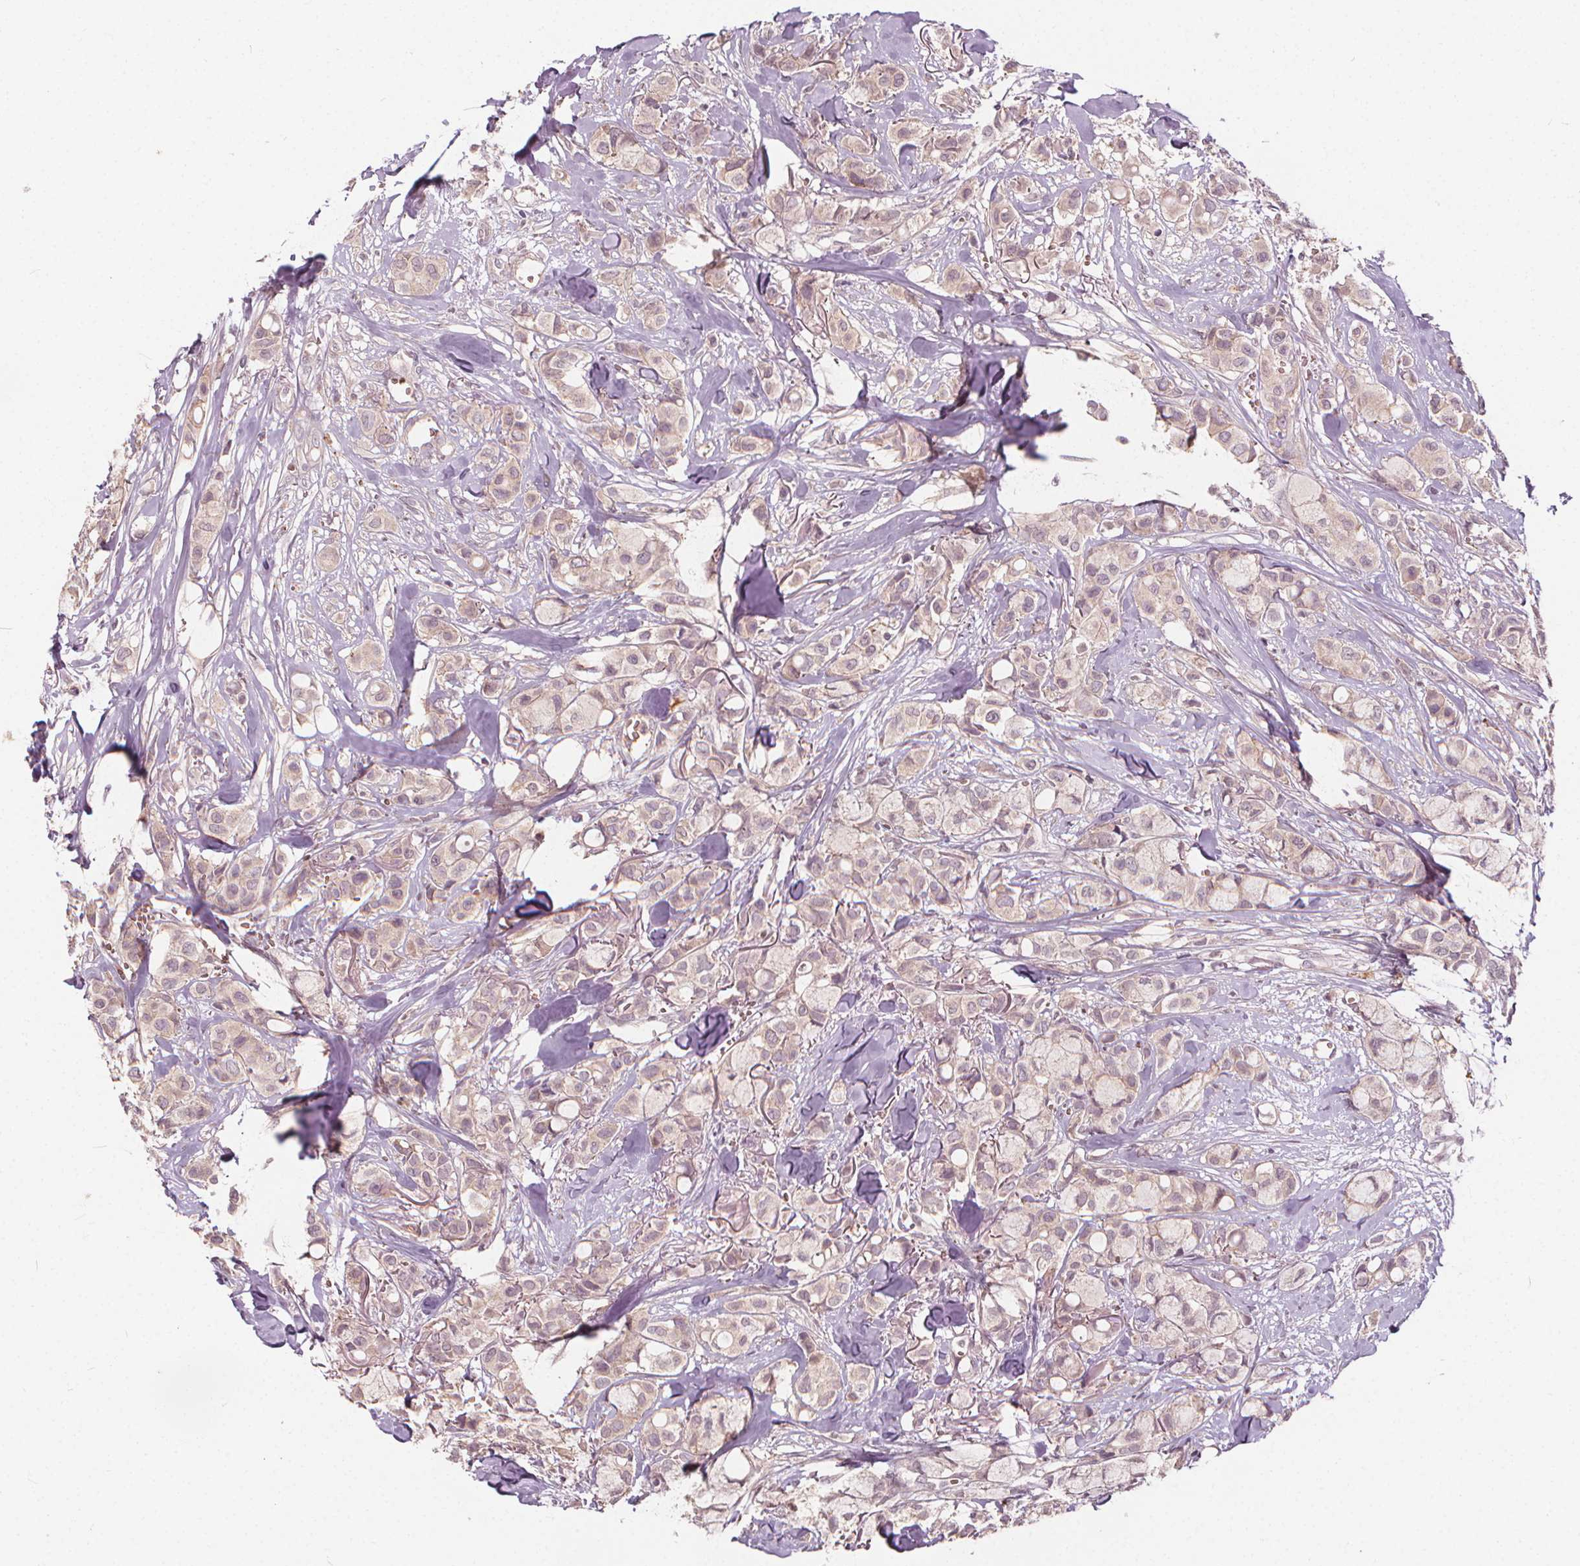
{"staining": {"intensity": "weak", "quantity": "25%-75%", "location": "cytoplasmic/membranous"}, "tissue": "breast cancer", "cell_type": "Tumor cells", "image_type": "cancer", "snomed": [{"axis": "morphology", "description": "Duct carcinoma"}, {"axis": "topography", "description": "Breast"}], "caption": "Human breast cancer (intraductal carcinoma) stained with a brown dye displays weak cytoplasmic/membranous positive staining in approximately 25%-75% of tumor cells.", "gene": "IPO13", "patient": {"sex": "female", "age": 85}}